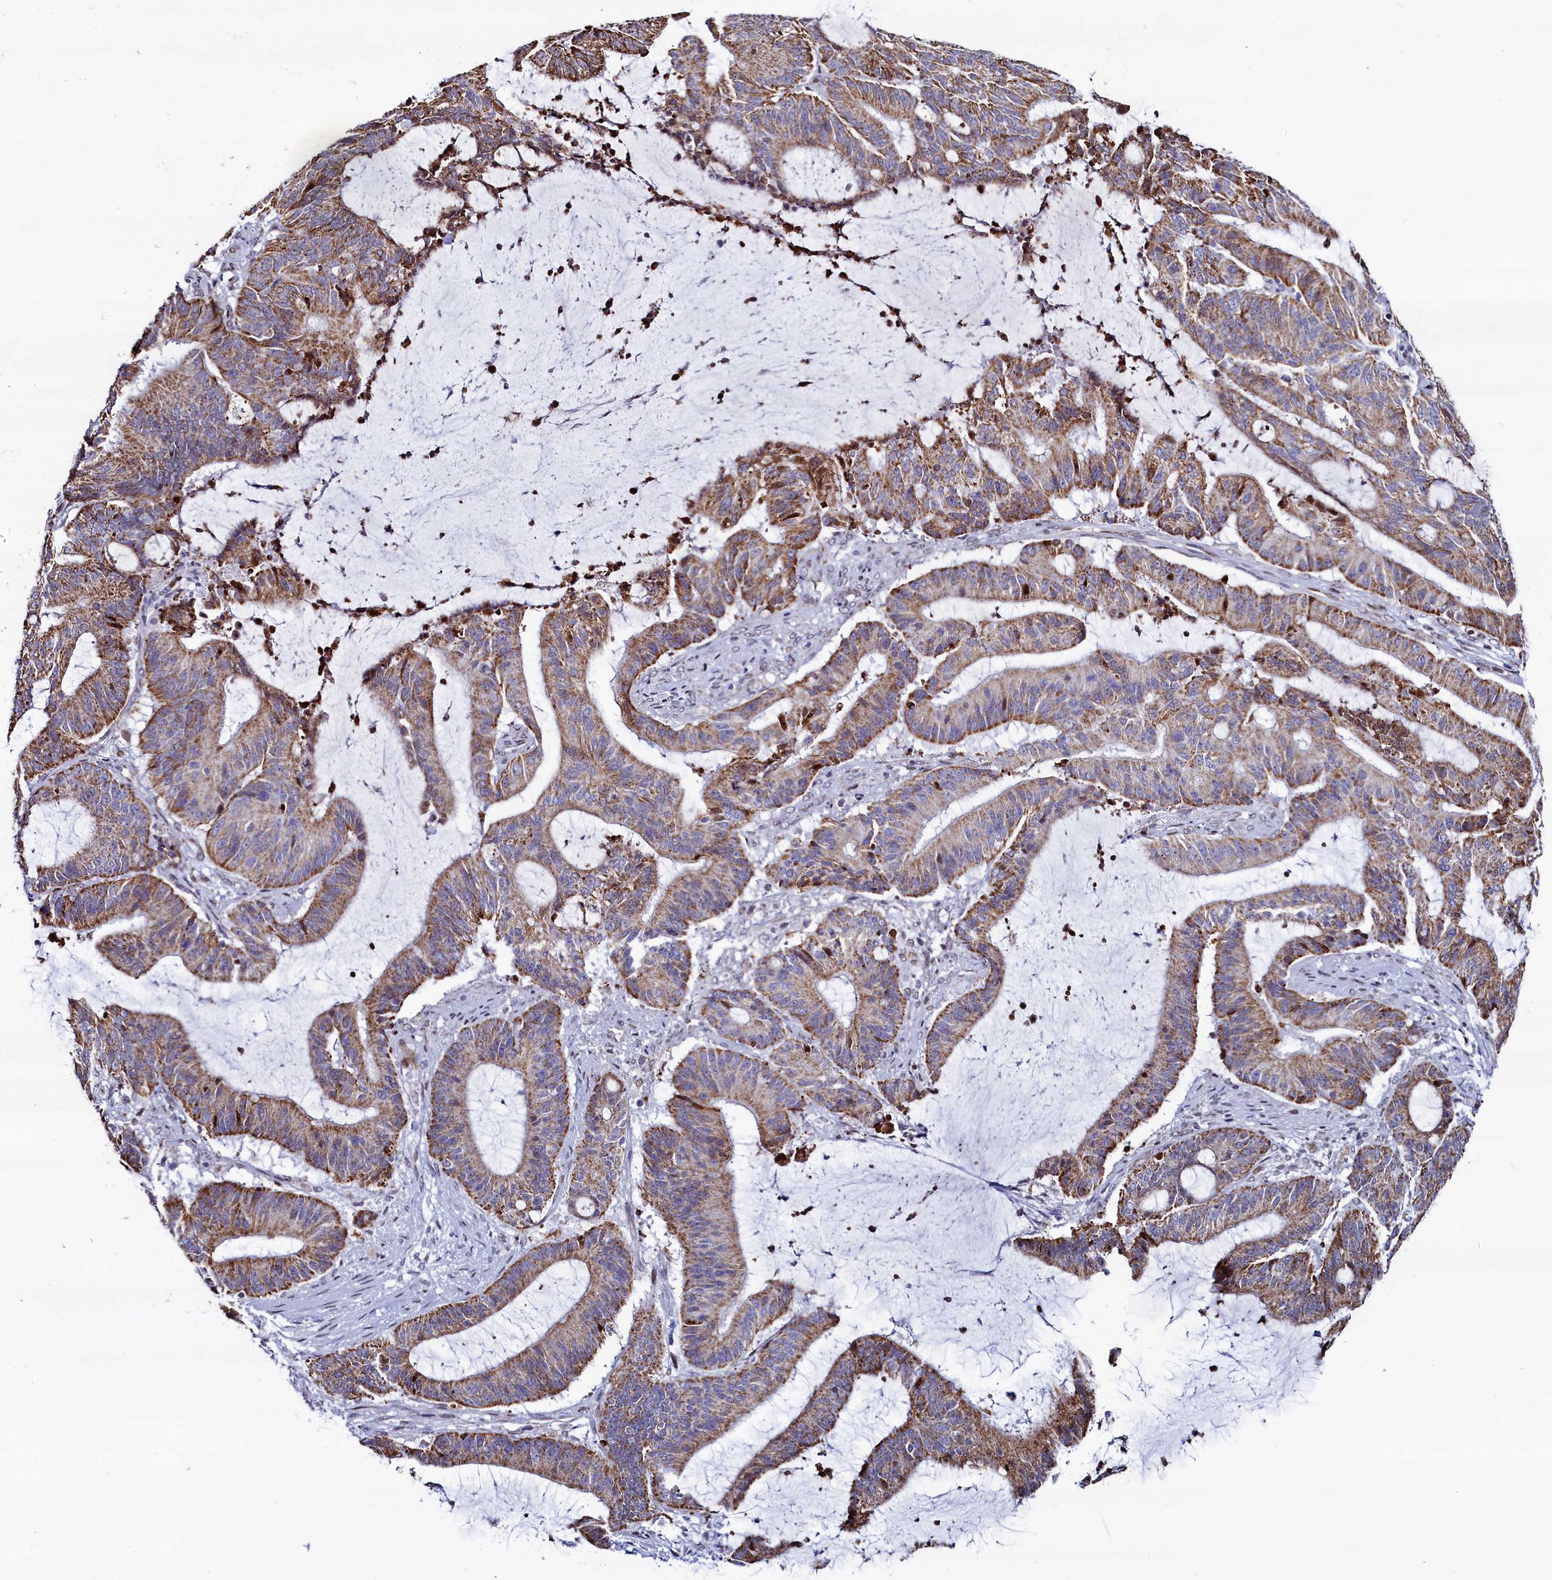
{"staining": {"intensity": "moderate", "quantity": ">75%", "location": "cytoplasmic/membranous"}, "tissue": "liver cancer", "cell_type": "Tumor cells", "image_type": "cancer", "snomed": [{"axis": "morphology", "description": "Normal tissue, NOS"}, {"axis": "morphology", "description": "Cholangiocarcinoma"}, {"axis": "topography", "description": "Liver"}, {"axis": "topography", "description": "Peripheral nerve tissue"}], "caption": "This photomicrograph shows immunohistochemistry staining of liver cancer, with medium moderate cytoplasmic/membranous expression in about >75% of tumor cells.", "gene": "HDGFL3", "patient": {"sex": "female", "age": 73}}